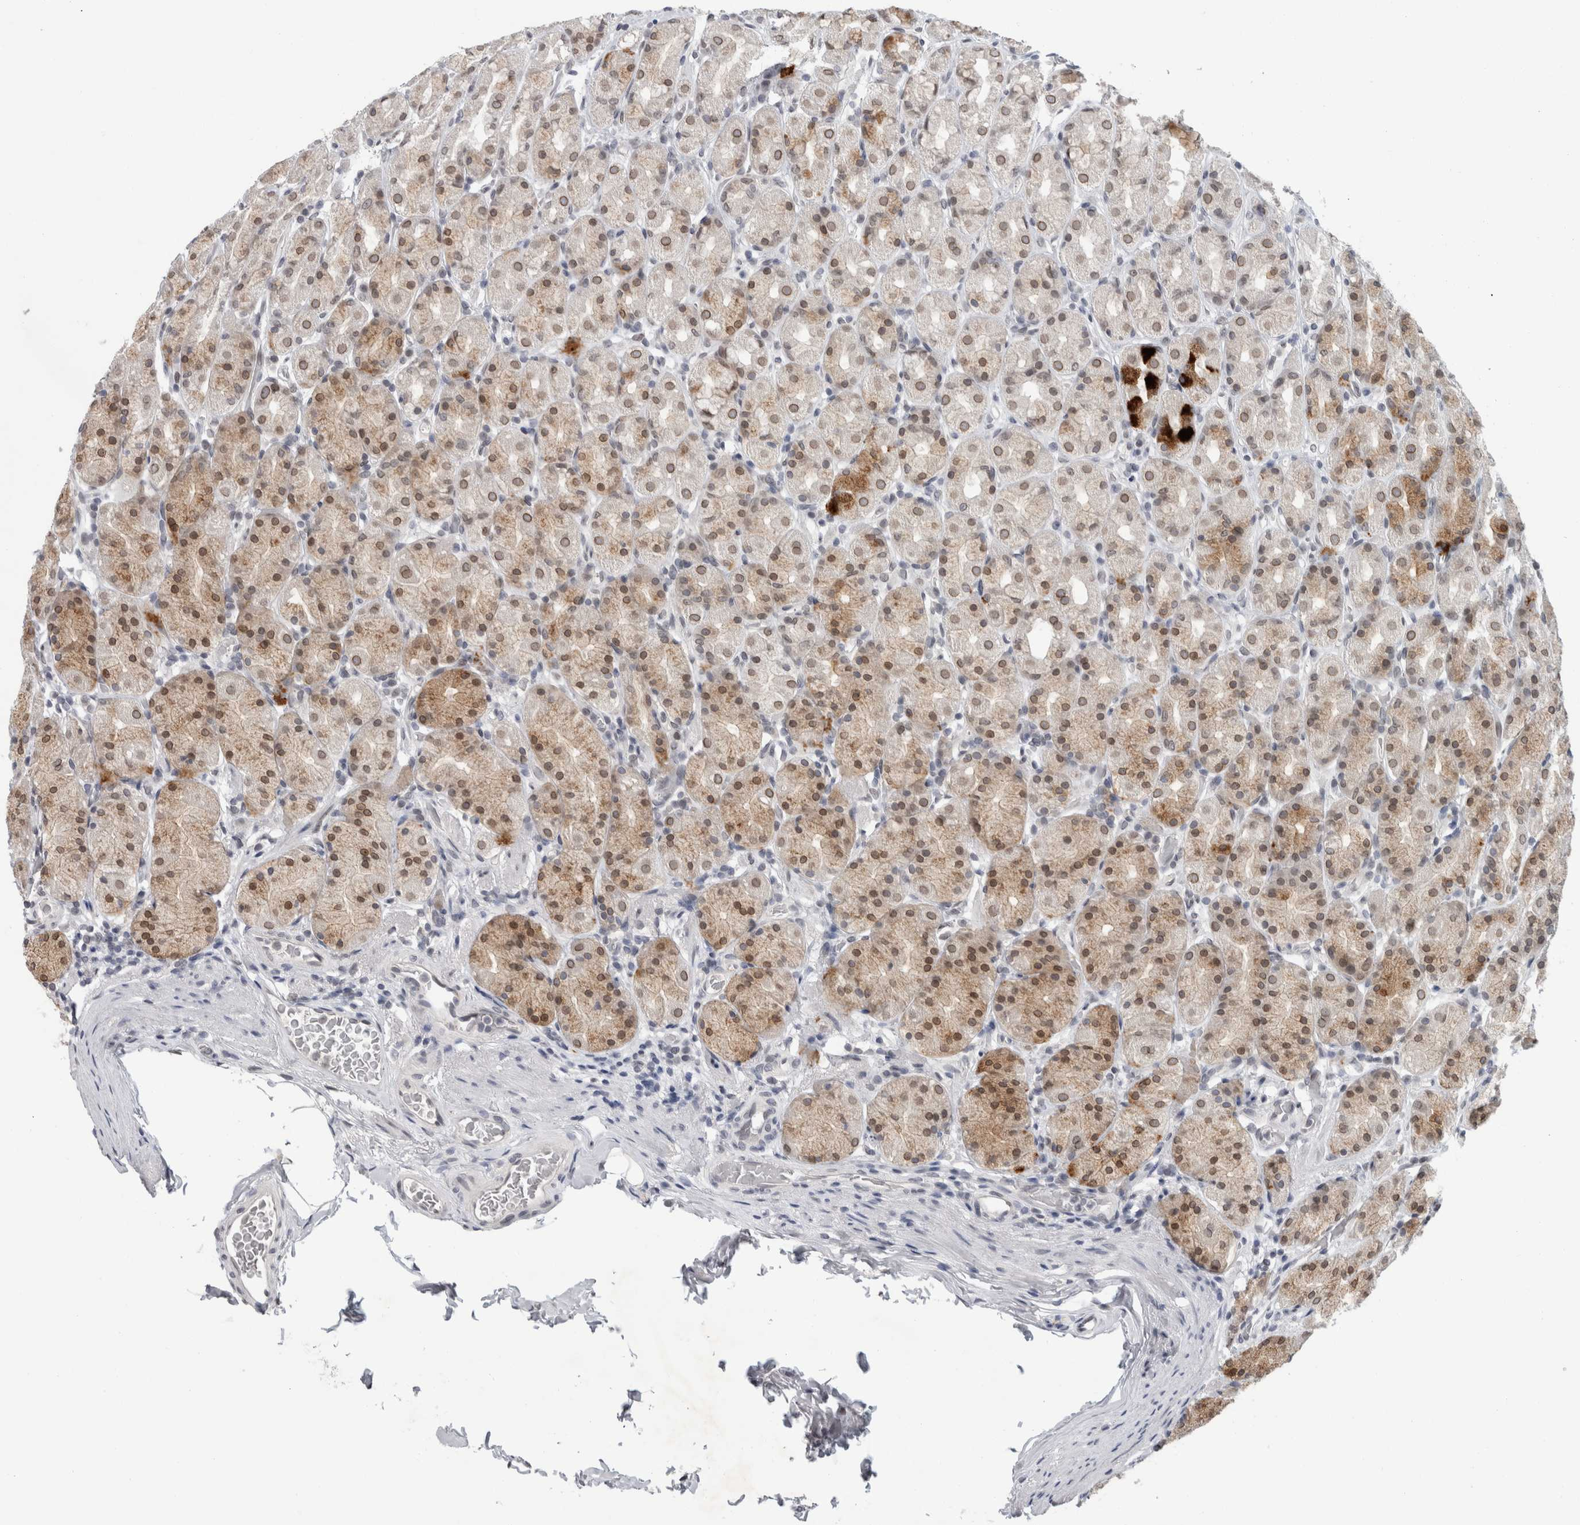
{"staining": {"intensity": "moderate", "quantity": "25%-75%", "location": "cytoplasmic/membranous,nuclear"}, "tissue": "stomach", "cell_type": "Glandular cells", "image_type": "normal", "snomed": [{"axis": "morphology", "description": "Normal tissue, NOS"}, {"axis": "topography", "description": "Stomach, upper"}], "caption": "Approximately 25%-75% of glandular cells in unremarkable human stomach demonstrate moderate cytoplasmic/membranous,nuclear protein staining as visualized by brown immunohistochemical staining.", "gene": "ZNF770", "patient": {"sex": "male", "age": 68}}